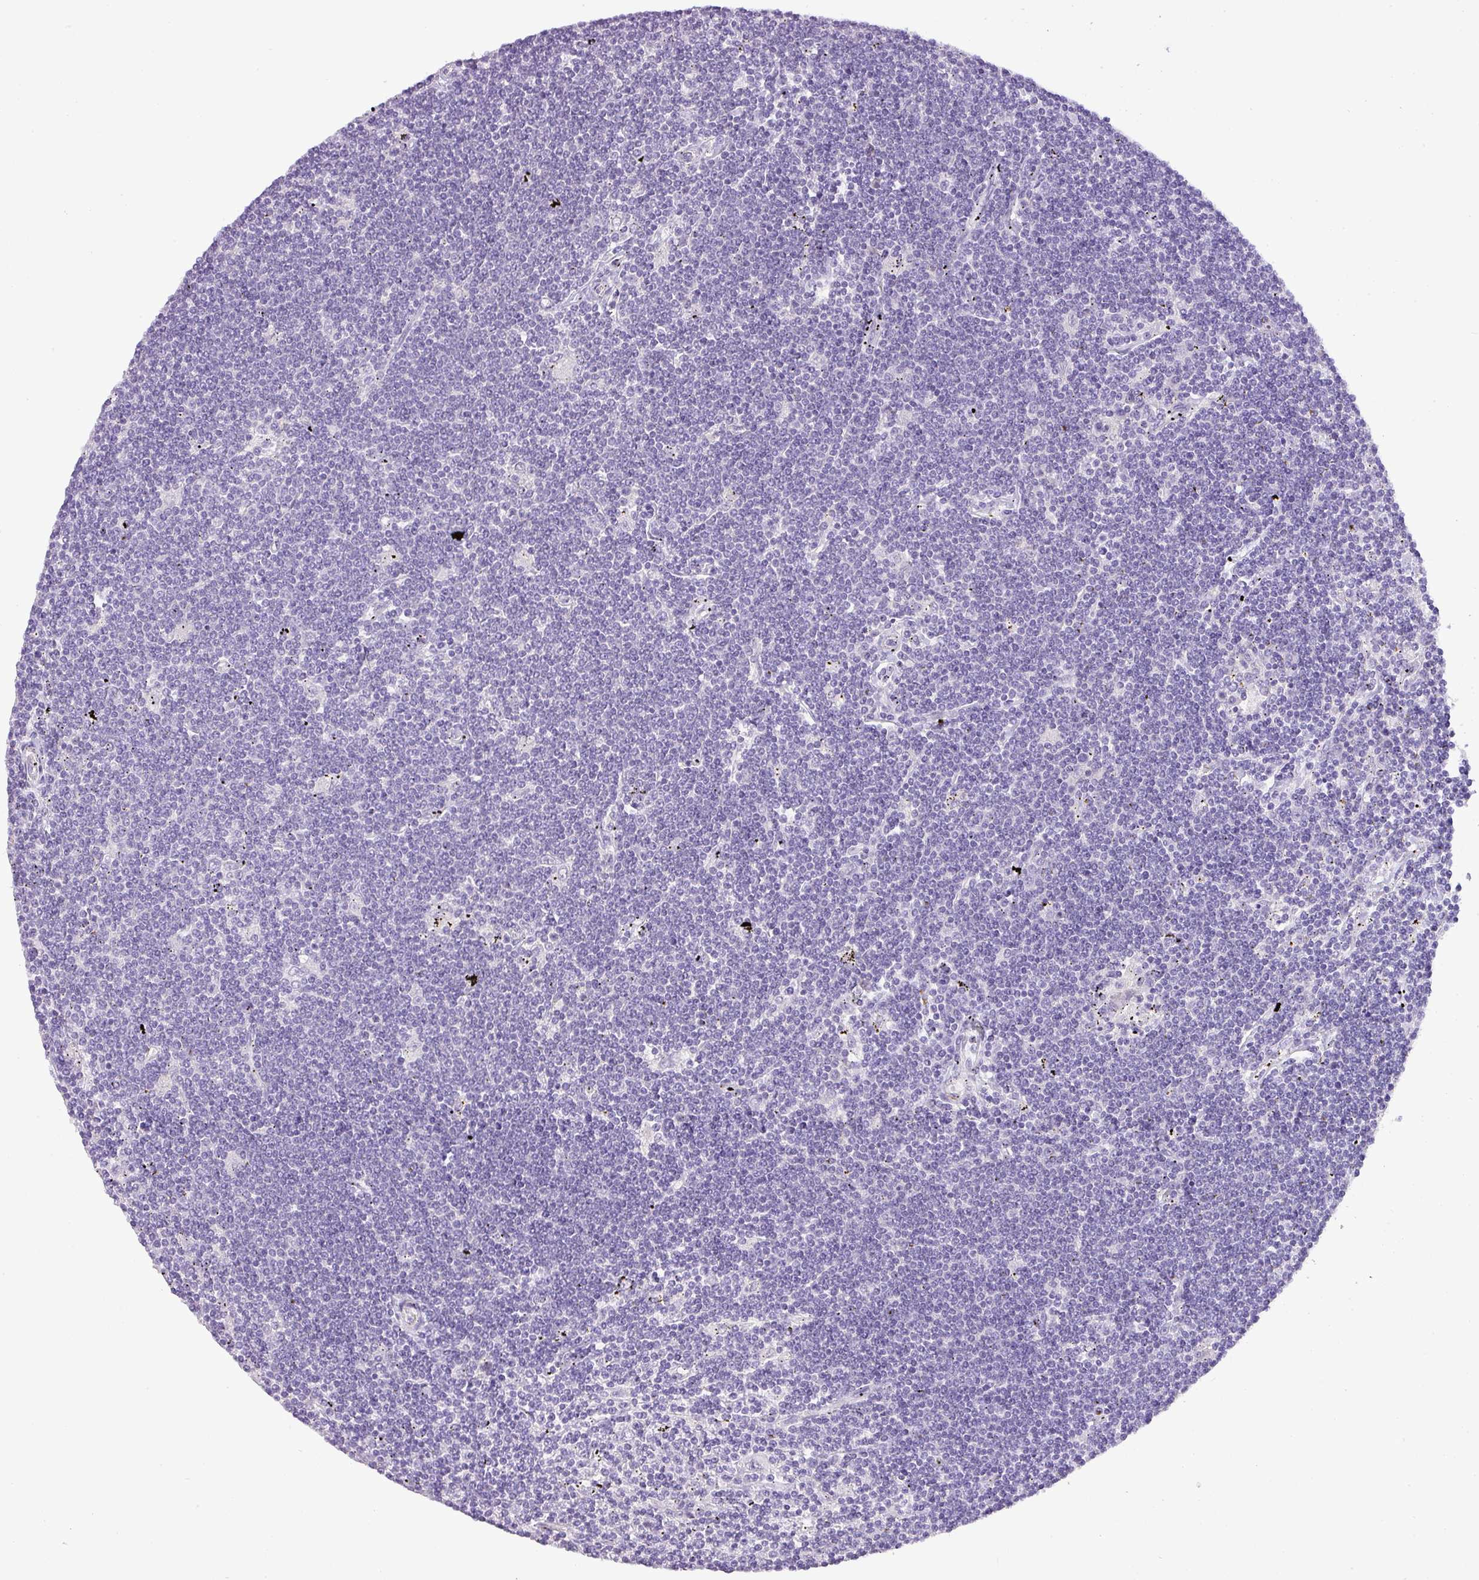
{"staining": {"intensity": "negative", "quantity": "none", "location": "none"}, "tissue": "lymphoma", "cell_type": "Tumor cells", "image_type": "cancer", "snomed": [{"axis": "morphology", "description": "Malignant lymphoma, non-Hodgkin's type, Low grade"}, {"axis": "topography", "description": "Spleen"}], "caption": "High magnification brightfield microscopy of malignant lymphoma, non-Hodgkin's type (low-grade) stained with DAB (3,3'-diaminobenzidine) (brown) and counterstained with hematoxylin (blue): tumor cells show no significant expression.", "gene": "ENSG00000273748", "patient": {"sex": "male", "age": 76}}